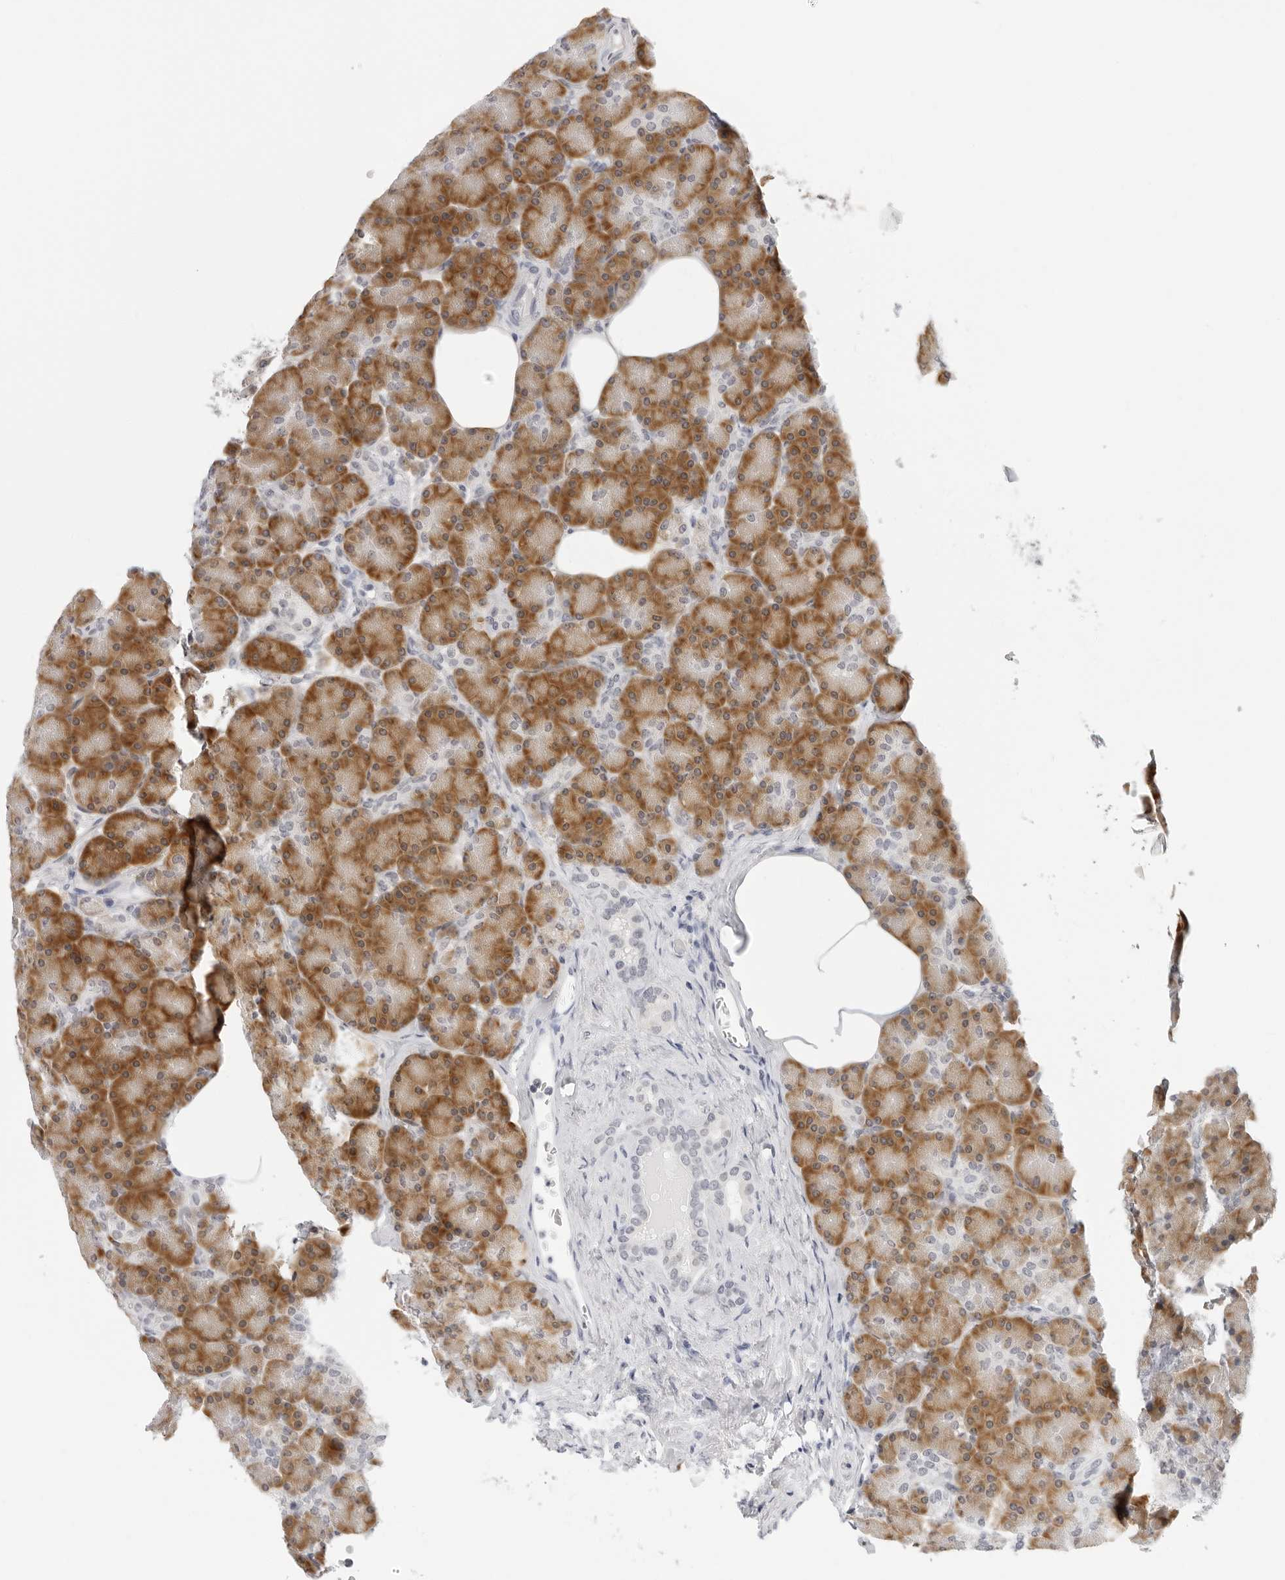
{"staining": {"intensity": "moderate", "quantity": ">75%", "location": "cytoplasmic/membranous,nuclear"}, "tissue": "pancreas", "cell_type": "Exocrine glandular cells", "image_type": "normal", "snomed": [{"axis": "morphology", "description": "Normal tissue, NOS"}, {"axis": "topography", "description": "Pancreas"}], "caption": "An IHC histopathology image of benign tissue is shown. Protein staining in brown highlights moderate cytoplasmic/membranous,nuclear positivity in pancreas within exocrine glandular cells.", "gene": "EDN2", "patient": {"sex": "female", "age": 43}}